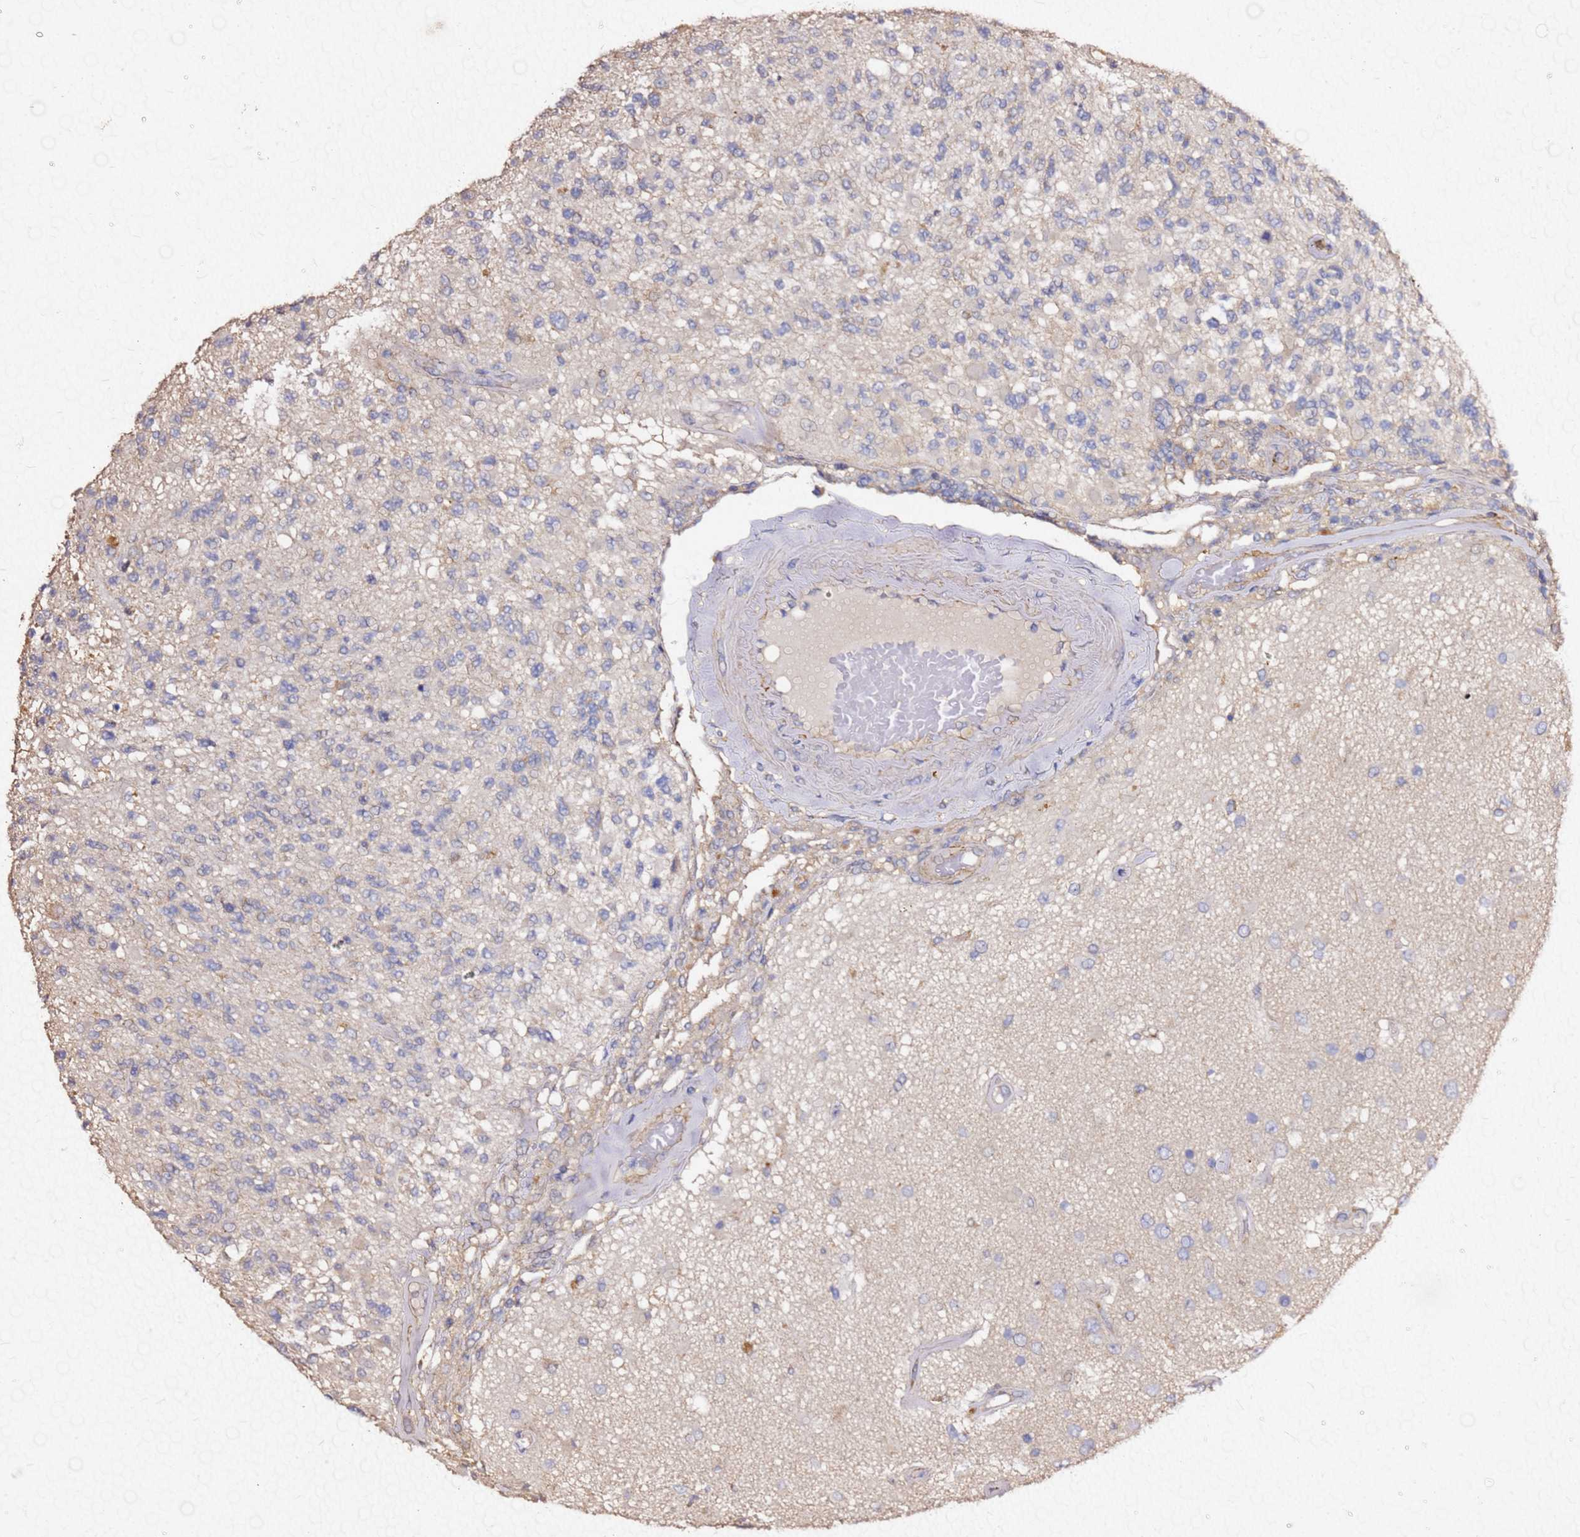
{"staining": {"intensity": "negative", "quantity": "none", "location": "none"}, "tissue": "glioma", "cell_type": "Tumor cells", "image_type": "cancer", "snomed": [{"axis": "morphology", "description": "Glioma, malignant, High grade"}, {"axis": "morphology", "description": "Glioblastoma, NOS"}, {"axis": "topography", "description": "Brain"}], "caption": "An image of glioblastoma stained for a protein exhibits no brown staining in tumor cells. Nuclei are stained in blue.", "gene": "EXD3", "patient": {"sex": "male", "age": 60}}